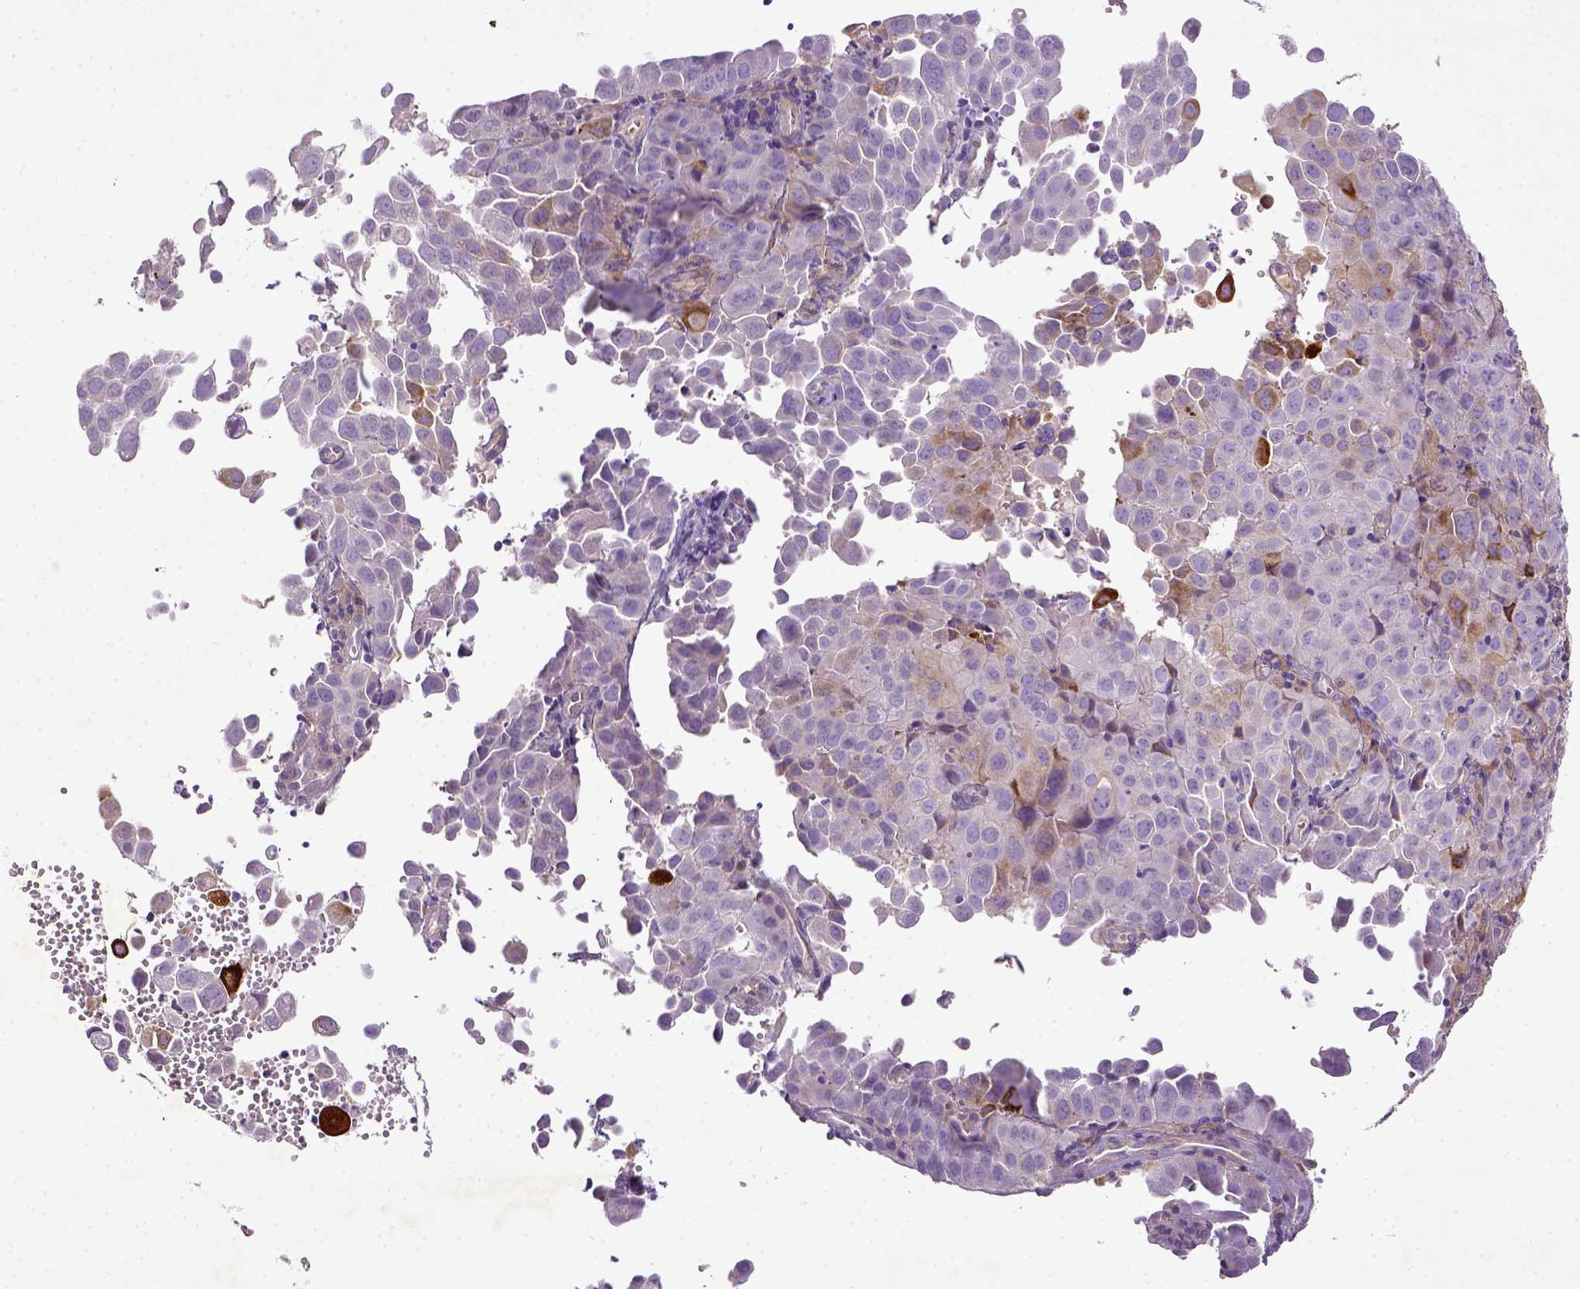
{"staining": {"intensity": "negative", "quantity": "none", "location": "none"}, "tissue": "cervical cancer", "cell_type": "Tumor cells", "image_type": "cancer", "snomed": [{"axis": "morphology", "description": "Squamous cell carcinoma, NOS"}, {"axis": "topography", "description": "Cervix"}], "caption": "Immunohistochemical staining of human squamous cell carcinoma (cervical) displays no significant expression in tumor cells.", "gene": "DEPDC1B", "patient": {"sex": "female", "age": 55}}